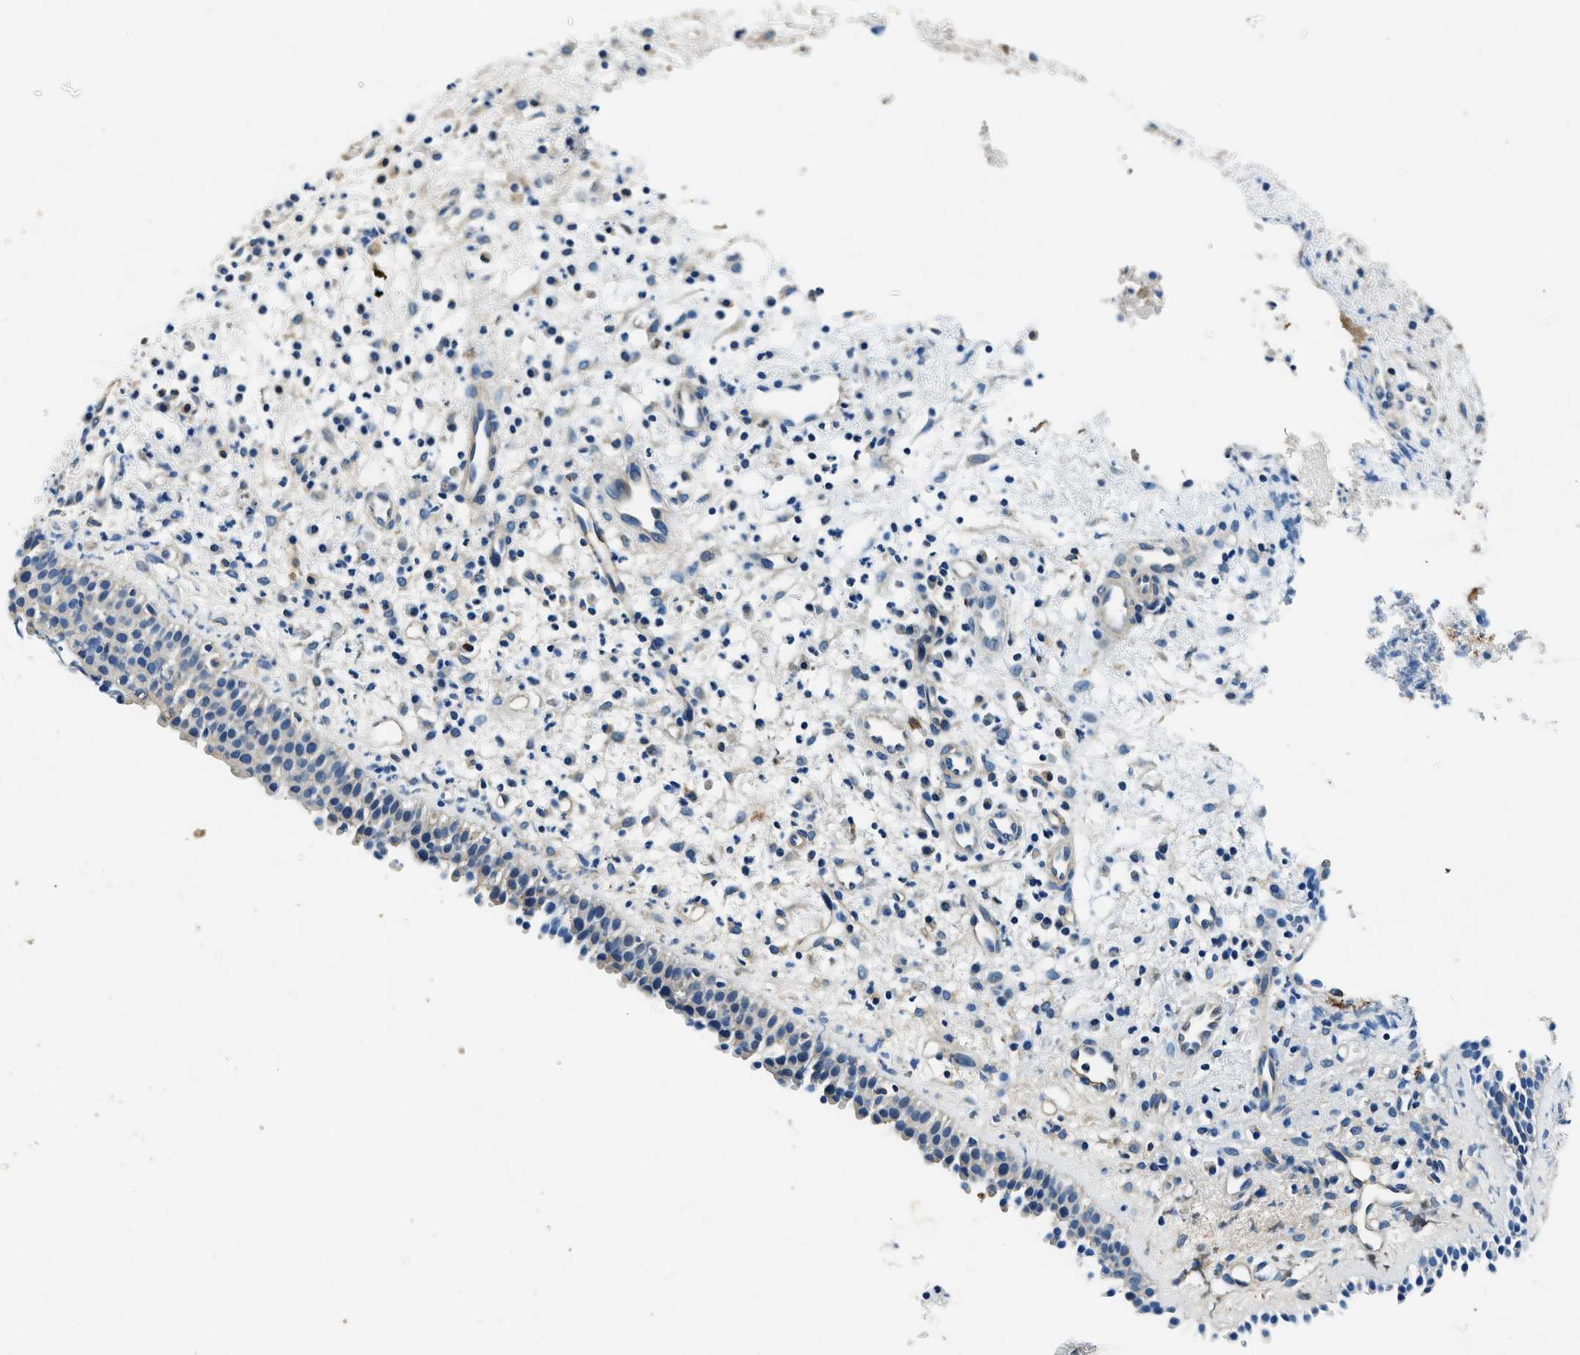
{"staining": {"intensity": "moderate", "quantity": "<25%", "location": "cytoplasmic/membranous"}, "tissue": "nasopharynx", "cell_type": "Respiratory epithelial cells", "image_type": "normal", "snomed": [{"axis": "morphology", "description": "Normal tissue, NOS"}, {"axis": "topography", "description": "Nasopharynx"}], "caption": "Protein positivity by immunohistochemistry (IHC) exhibits moderate cytoplasmic/membranous expression in approximately <25% of respiratory epithelial cells in benign nasopharynx. The staining was performed using DAB, with brown indicating positive protein expression. Nuclei are stained blue with hematoxylin.", "gene": "TMEM186", "patient": {"sex": "male", "age": 21}}